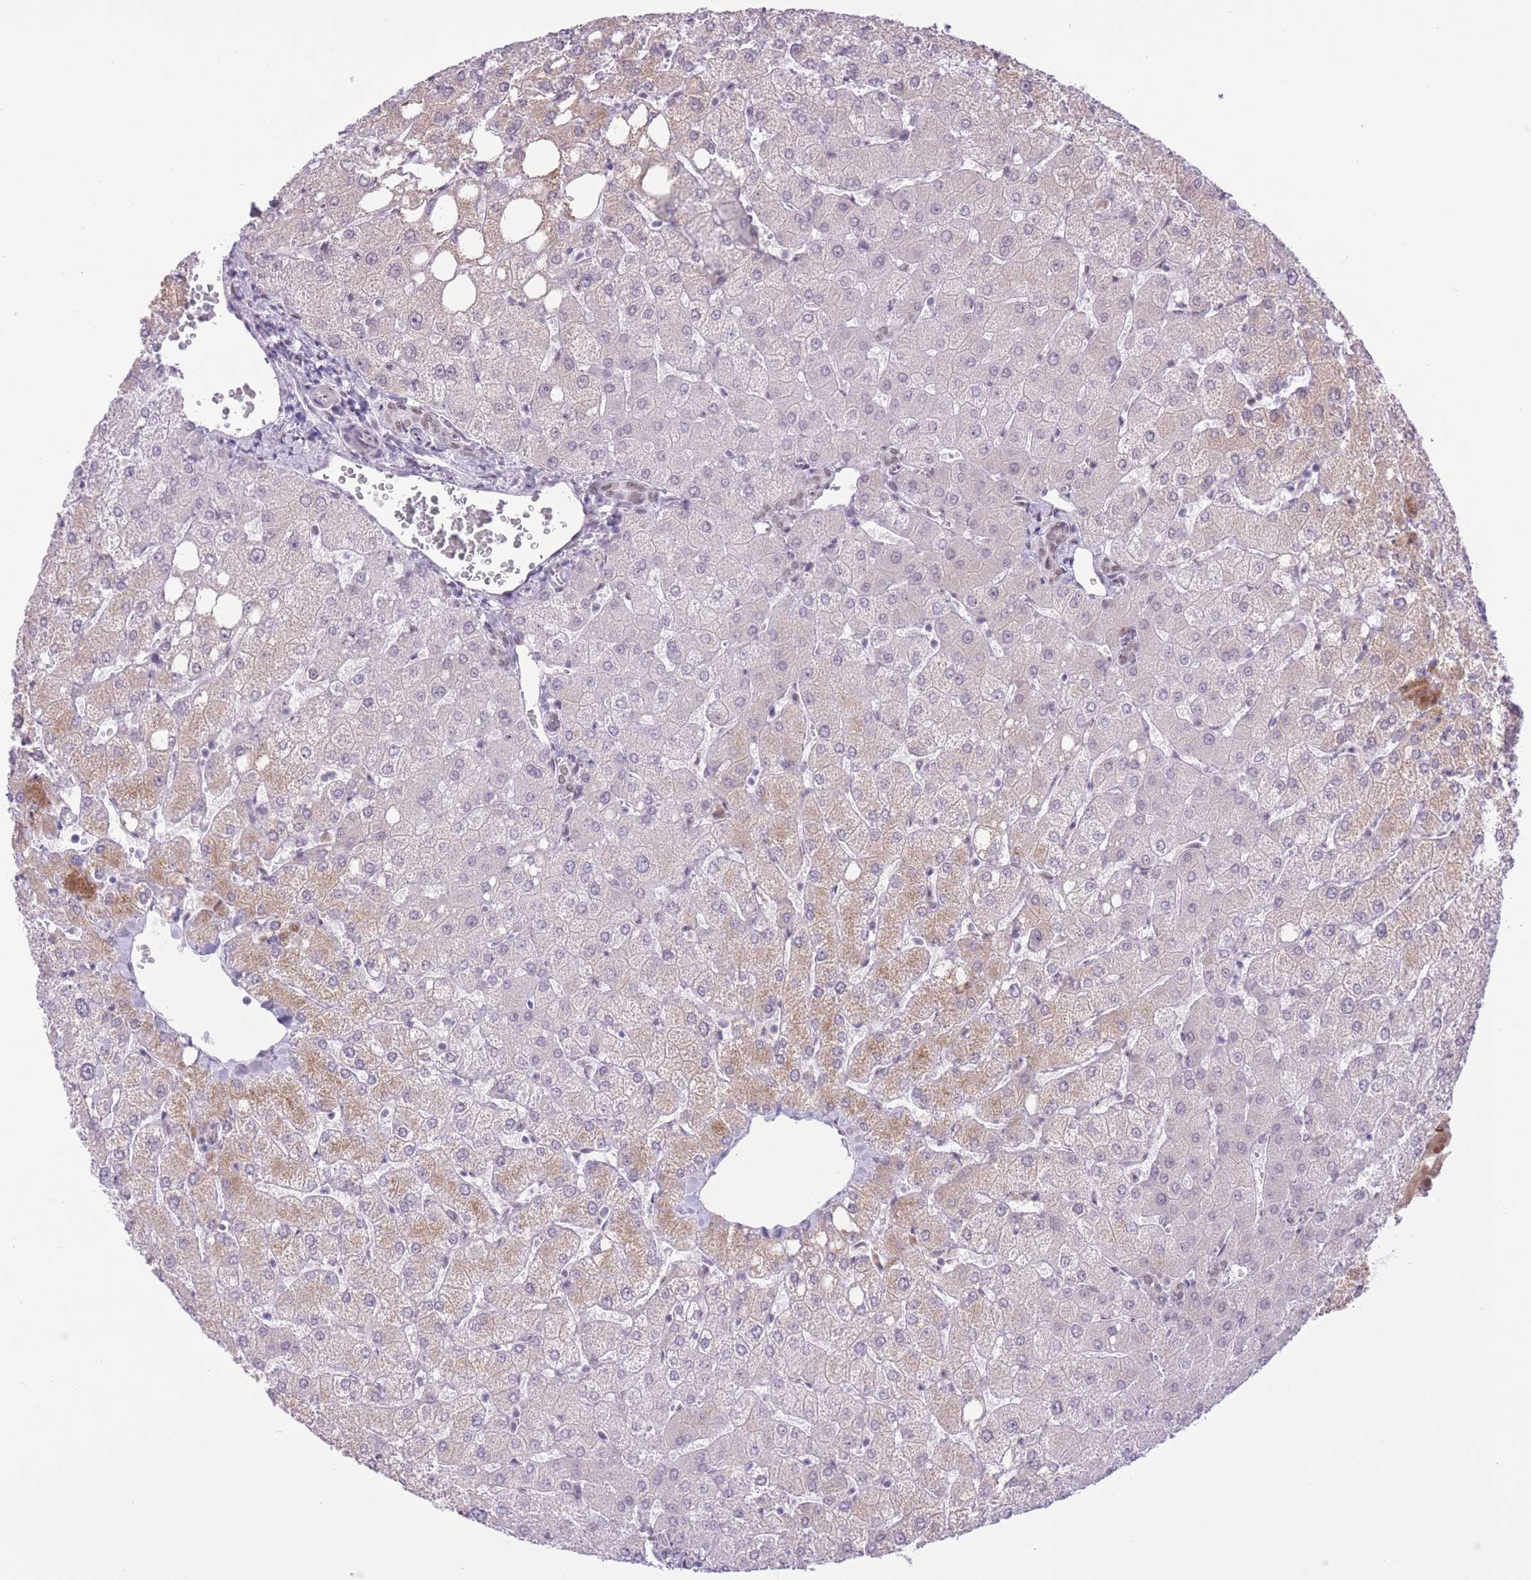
{"staining": {"intensity": "weak", "quantity": "25%-75%", "location": "nuclear"}, "tissue": "liver", "cell_type": "Cholangiocytes", "image_type": "normal", "snomed": [{"axis": "morphology", "description": "Normal tissue, NOS"}, {"axis": "topography", "description": "Liver"}], "caption": "Protein staining by IHC reveals weak nuclear staining in approximately 25%-75% of cholangiocytes in benign liver. The protein is shown in brown color, while the nuclei are stained blue.", "gene": "ZBED5", "patient": {"sex": "female", "age": 54}}